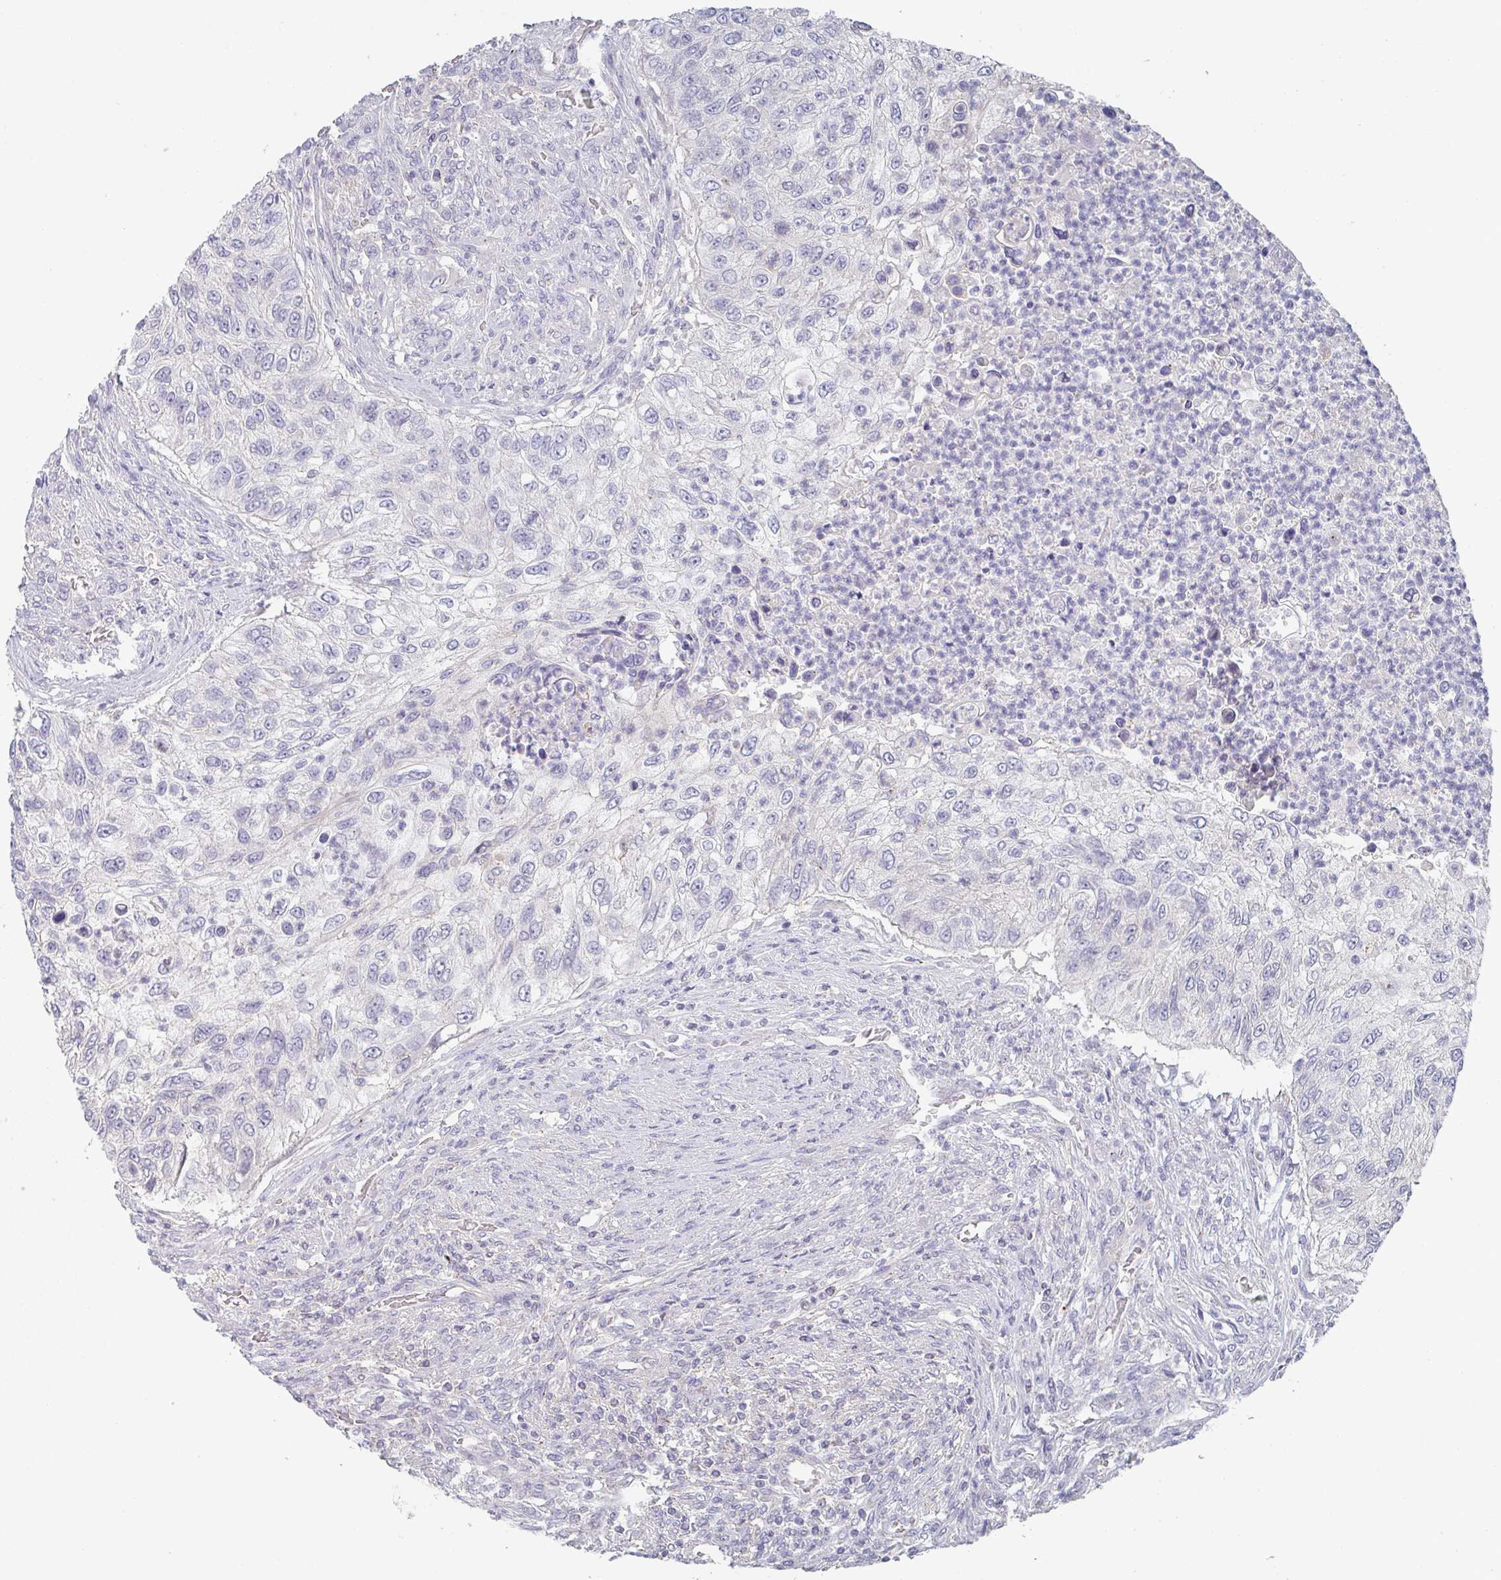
{"staining": {"intensity": "negative", "quantity": "none", "location": "none"}, "tissue": "urothelial cancer", "cell_type": "Tumor cells", "image_type": "cancer", "snomed": [{"axis": "morphology", "description": "Urothelial carcinoma, High grade"}, {"axis": "topography", "description": "Urinary bladder"}], "caption": "This image is of urothelial cancer stained with IHC to label a protein in brown with the nuclei are counter-stained blue. There is no staining in tumor cells. The staining was performed using DAB to visualize the protein expression in brown, while the nuclei were stained in blue with hematoxylin (Magnification: 20x).", "gene": "CHMP5", "patient": {"sex": "female", "age": 60}}